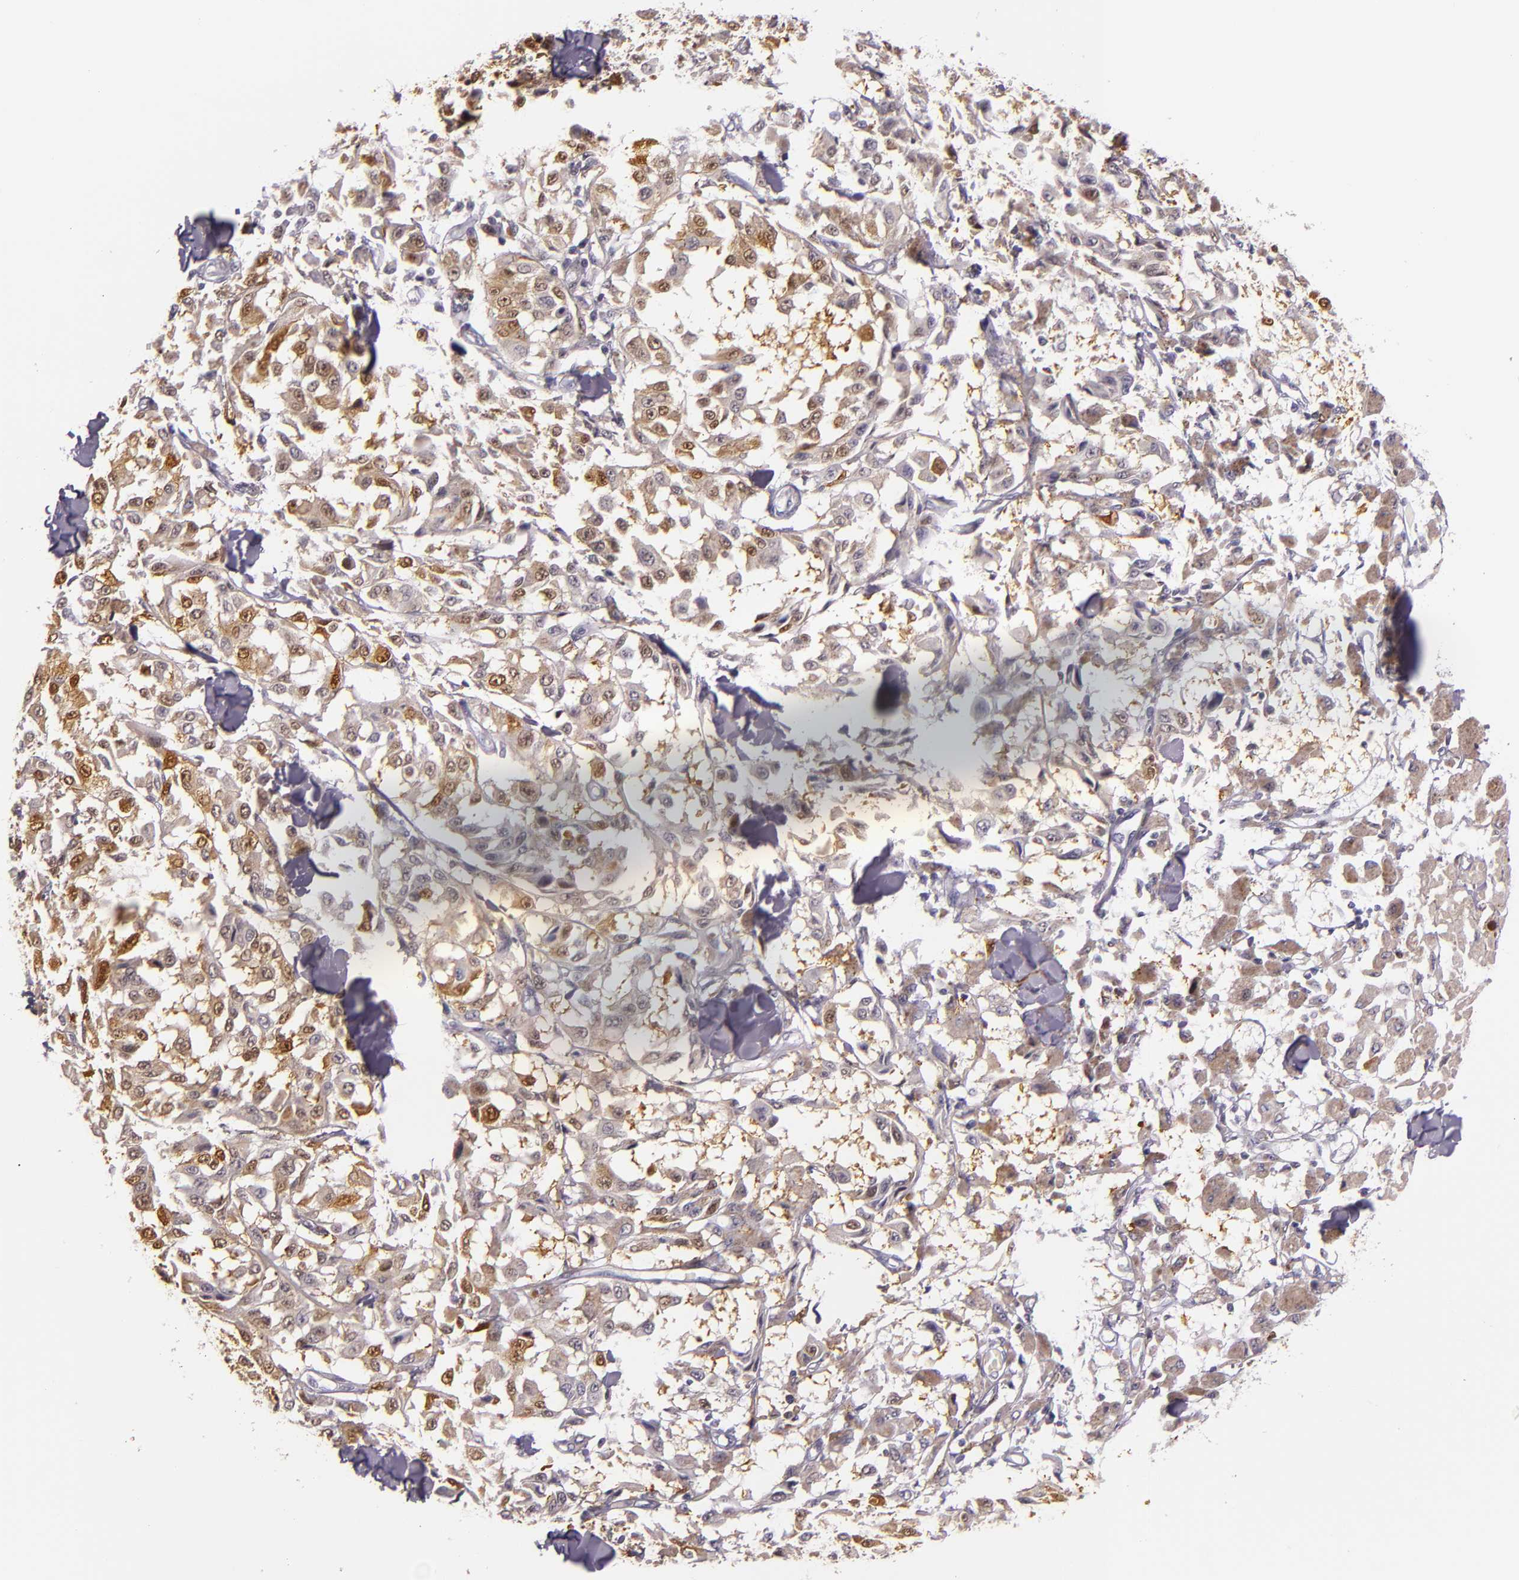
{"staining": {"intensity": "moderate", "quantity": "25%-75%", "location": "cytoplasmic/membranous,nuclear"}, "tissue": "melanoma", "cell_type": "Tumor cells", "image_type": "cancer", "snomed": [{"axis": "morphology", "description": "Malignant melanoma, NOS"}, {"axis": "topography", "description": "Skin"}], "caption": "A brown stain shows moderate cytoplasmic/membranous and nuclear positivity of a protein in human melanoma tumor cells.", "gene": "MT1A", "patient": {"sex": "female", "age": 64}}